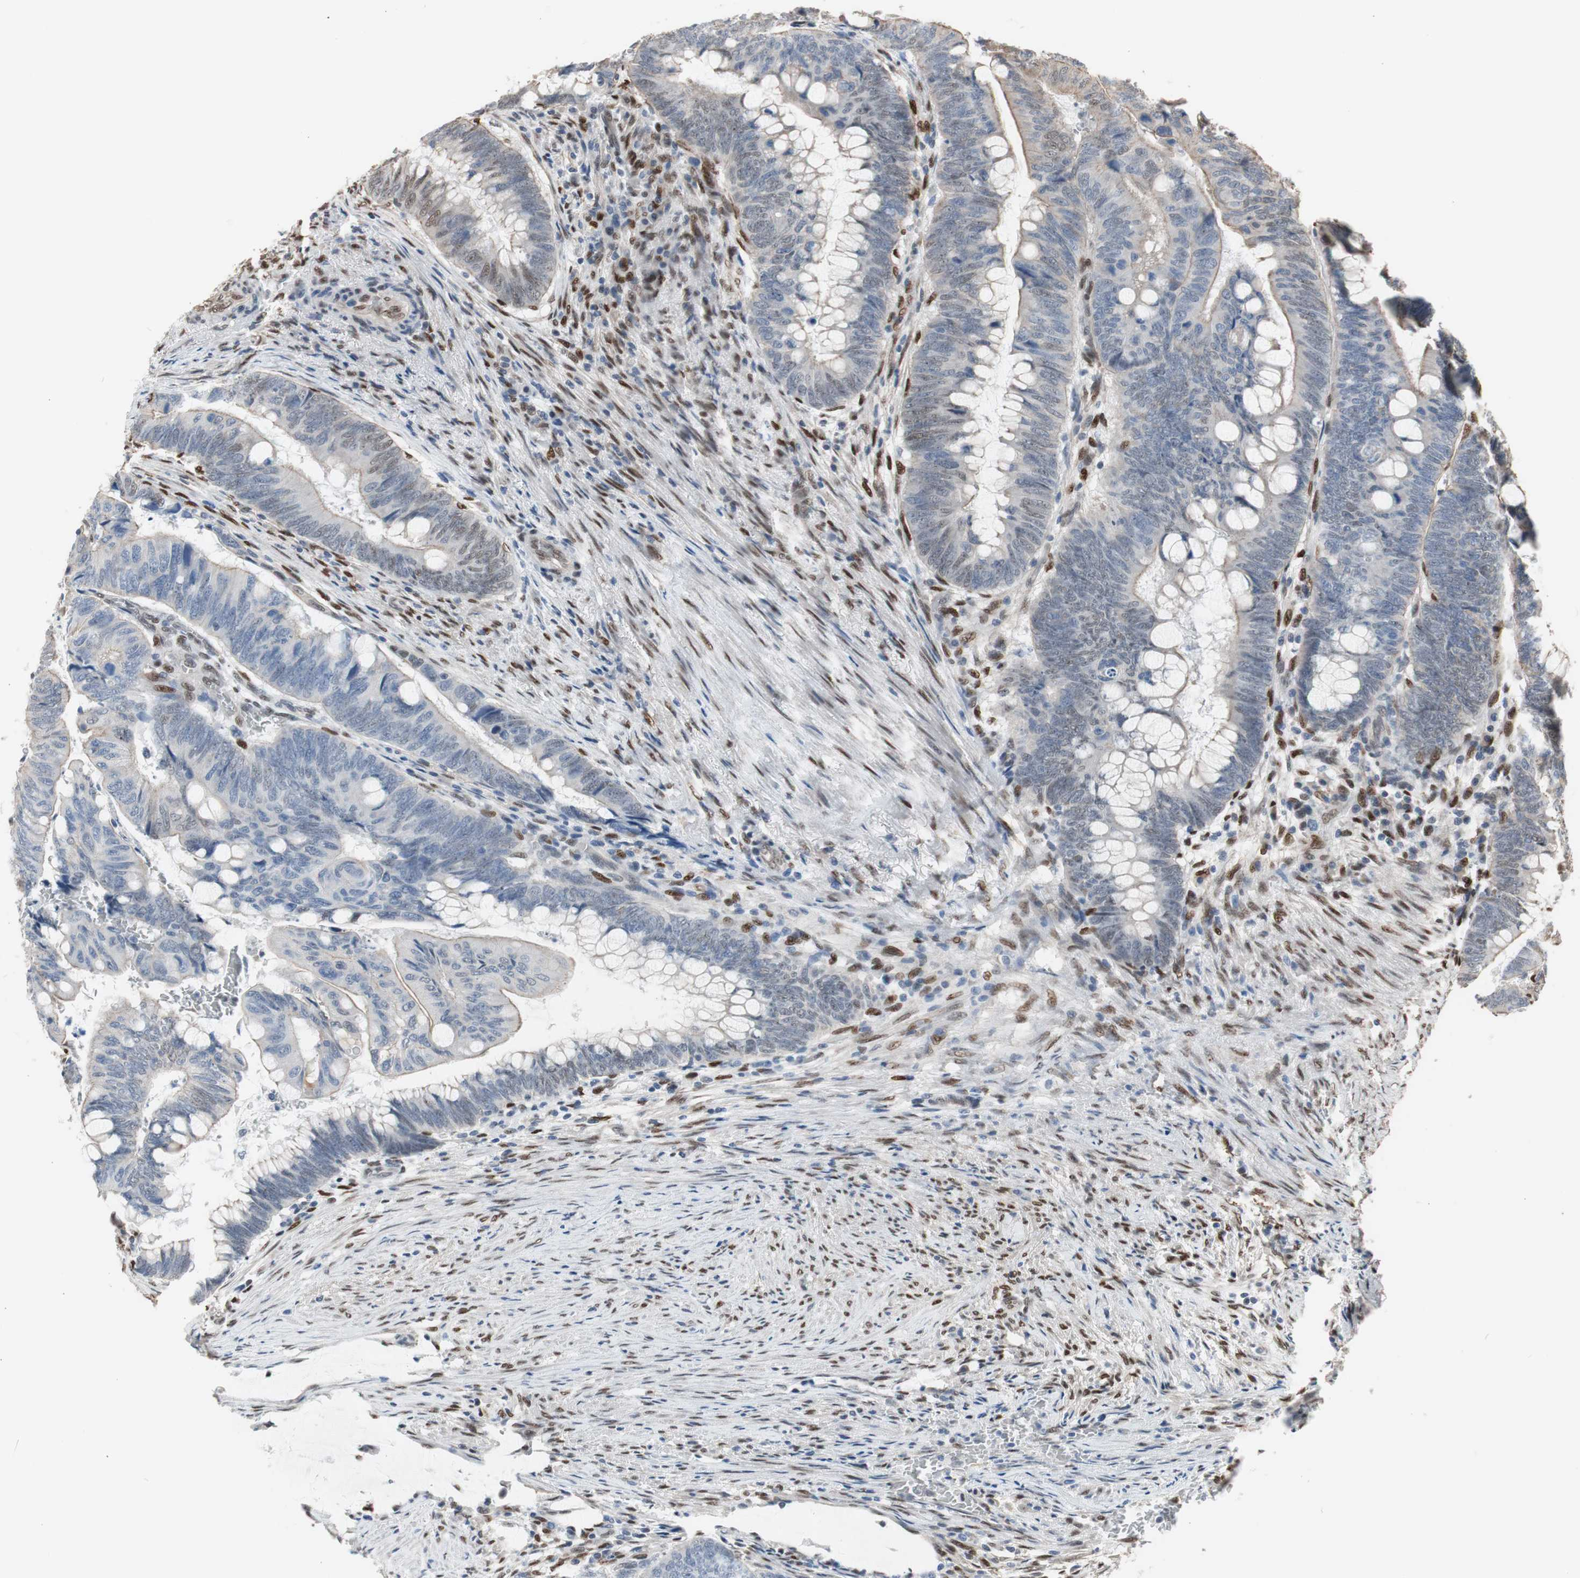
{"staining": {"intensity": "weak", "quantity": "<25%", "location": "cytoplasmic/membranous"}, "tissue": "colorectal cancer", "cell_type": "Tumor cells", "image_type": "cancer", "snomed": [{"axis": "morphology", "description": "Normal tissue, NOS"}, {"axis": "morphology", "description": "Adenocarcinoma, NOS"}, {"axis": "topography", "description": "Rectum"}, {"axis": "topography", "description": "Peripheral nerve tissue"}], "caption": "Colorectal cancer (adenocarcinoma) was stained to show a protein in brown. There is no significant staining in tumor cells.", "gene": "PML", "patient": {"sex": "male", "age": 92}}